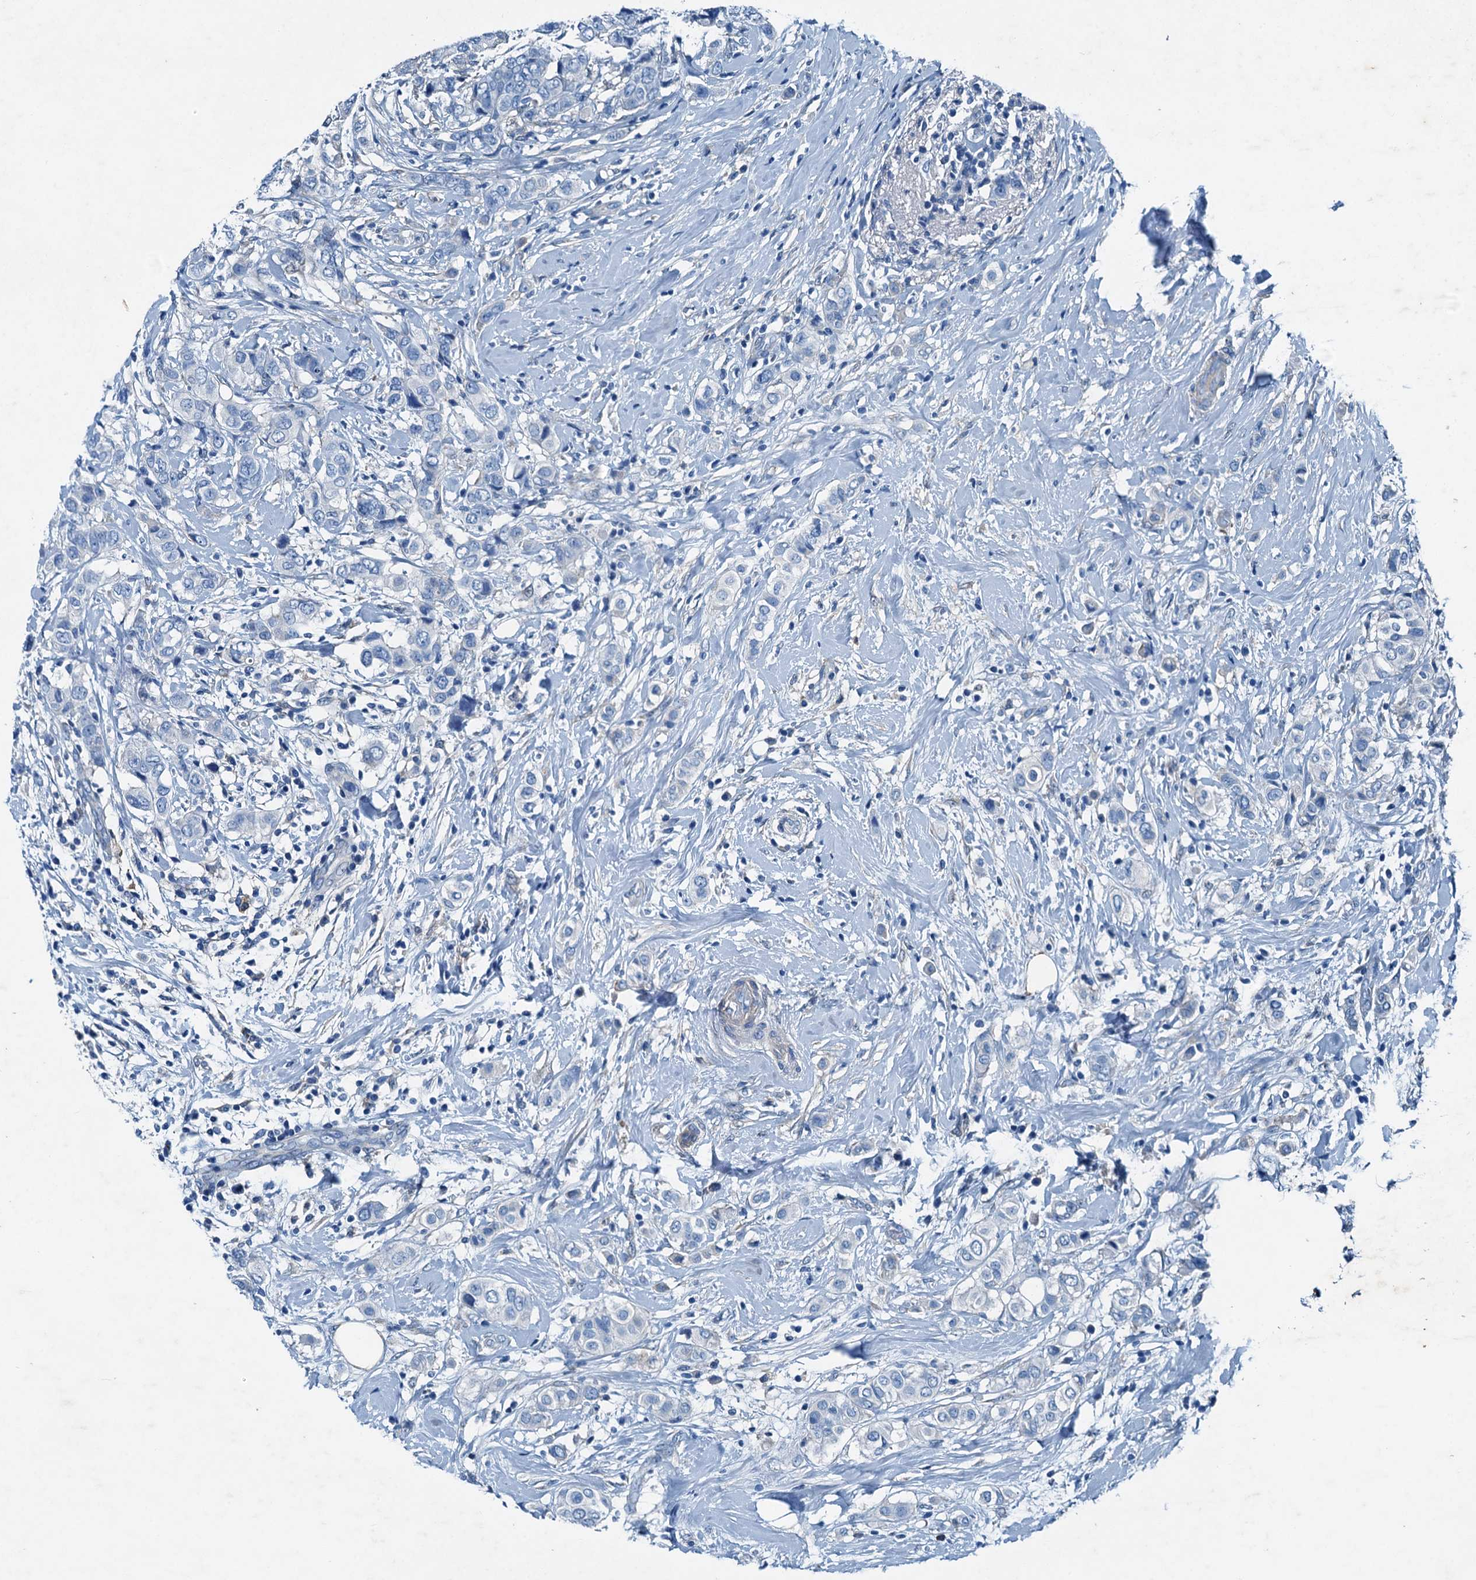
{"staining": {"intensity": "negative", "quantity": "none", "location": "none"}, "tissue": "breast cancer", "cell_type": "Tumor cells", "image_type": "cancer", "snomed": [{"axis": "morphology", "description": "Lobular carcinoma"}, {"axis": "topography", "description": "Breast"}], "caption": "Immunohistochemistry of breast cancer (lobular carcinoma) exhibits no positivity in tumor cells.", "gene": "RAB3IL1", "patient": {"sex": "female", "age": 51}}